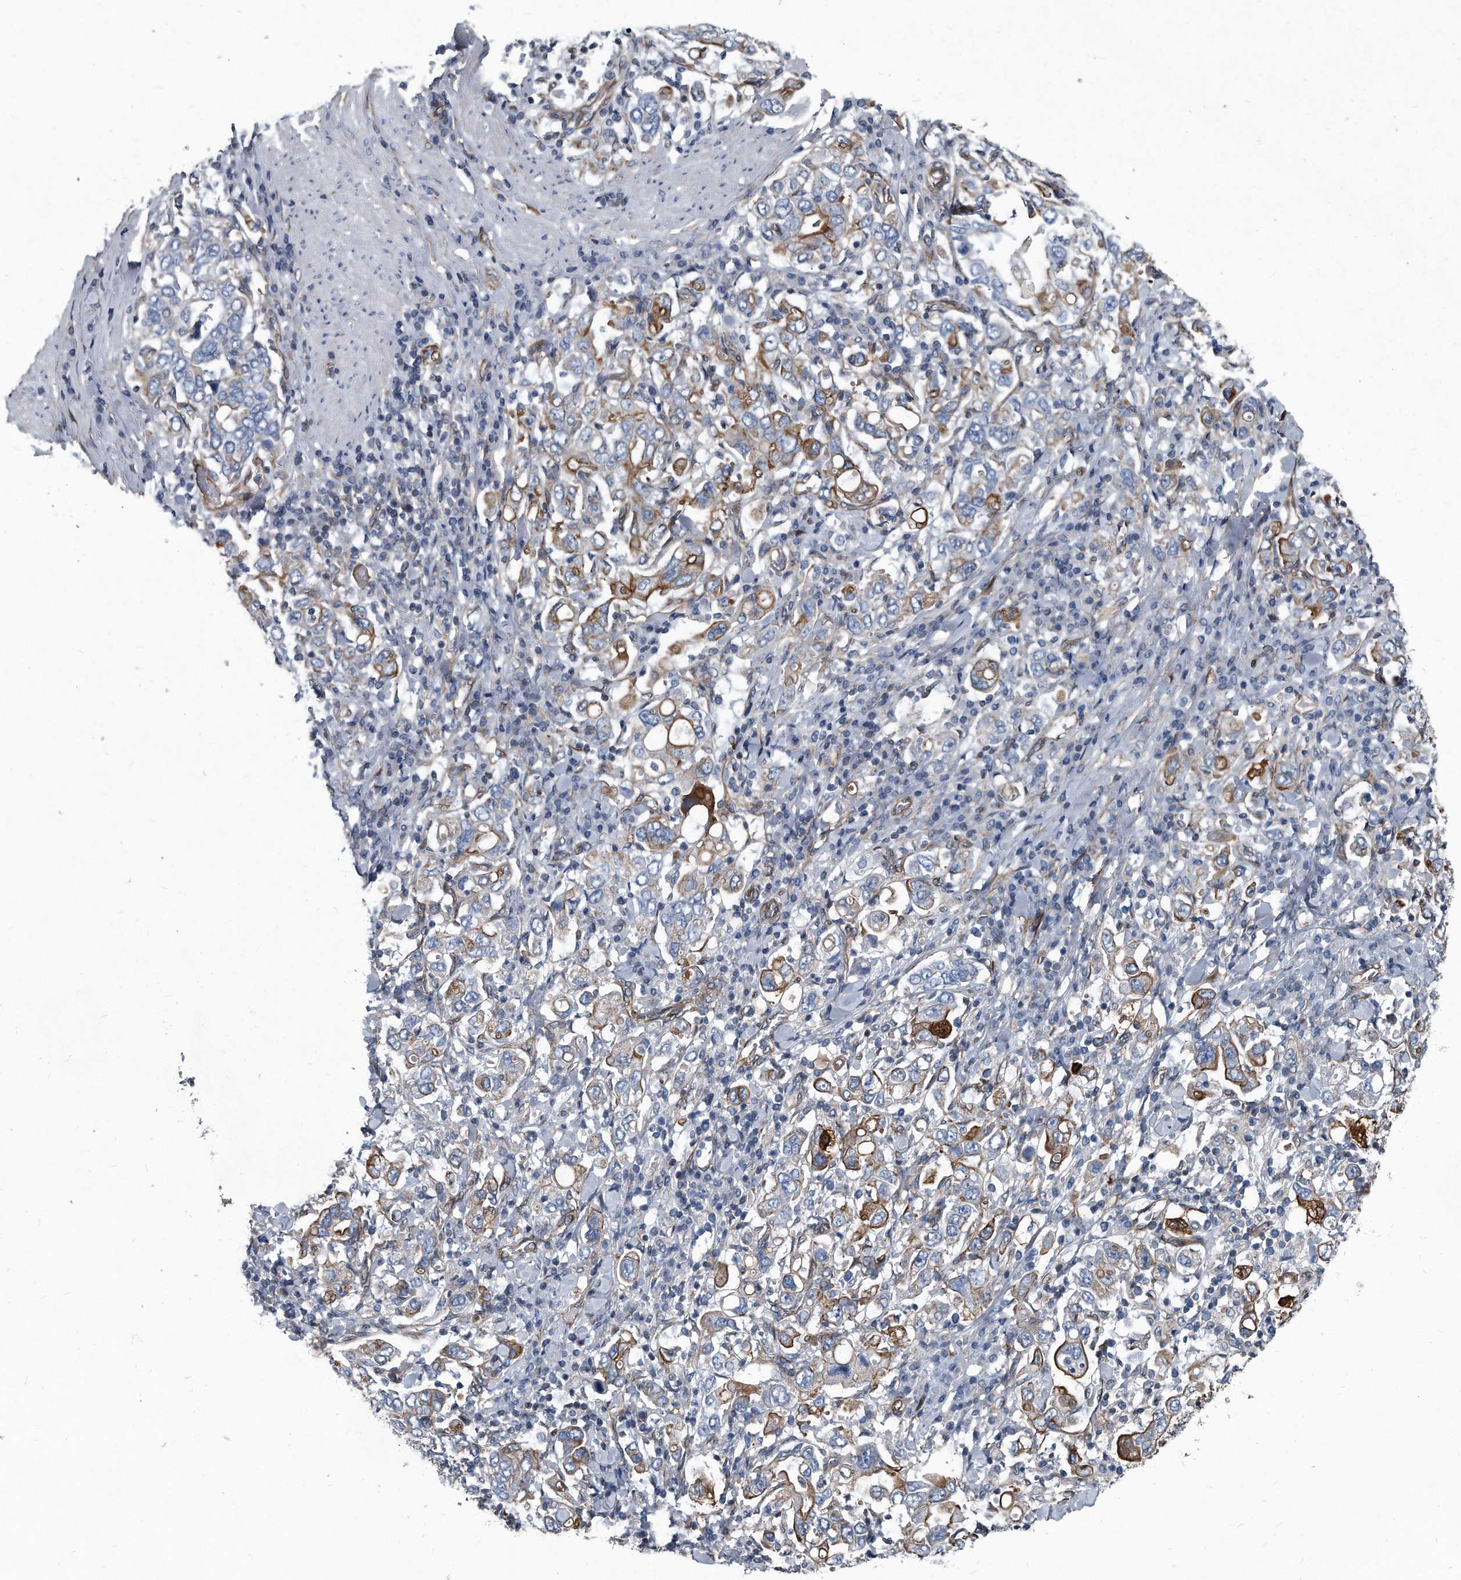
{"staining": {"intensity": "moderate", "quantity": "25%-75%", "location": "cytoplasmic/membranous"}, "tissue": "stomach cancer", "cell_type": "Tumor cells", "image_type": "cancer", "snomed": [{"axis": "morphology", "description": "Adenocarcinoma, NOS"}, {"axis": "topography", "description": "Stomach, upper"}], "caption": "The micrograph shows a brown stain indicating the presence of a protein in the cytoplasmic/membranous of tumor cells in stomach adenocarcinoma. Using DAB (brown) and hematoxylin (blue) stains, captured at high magnification using brightfield microscopy.", "gene": "PLEC", "patient": {"sex": "male", "age": 62}}